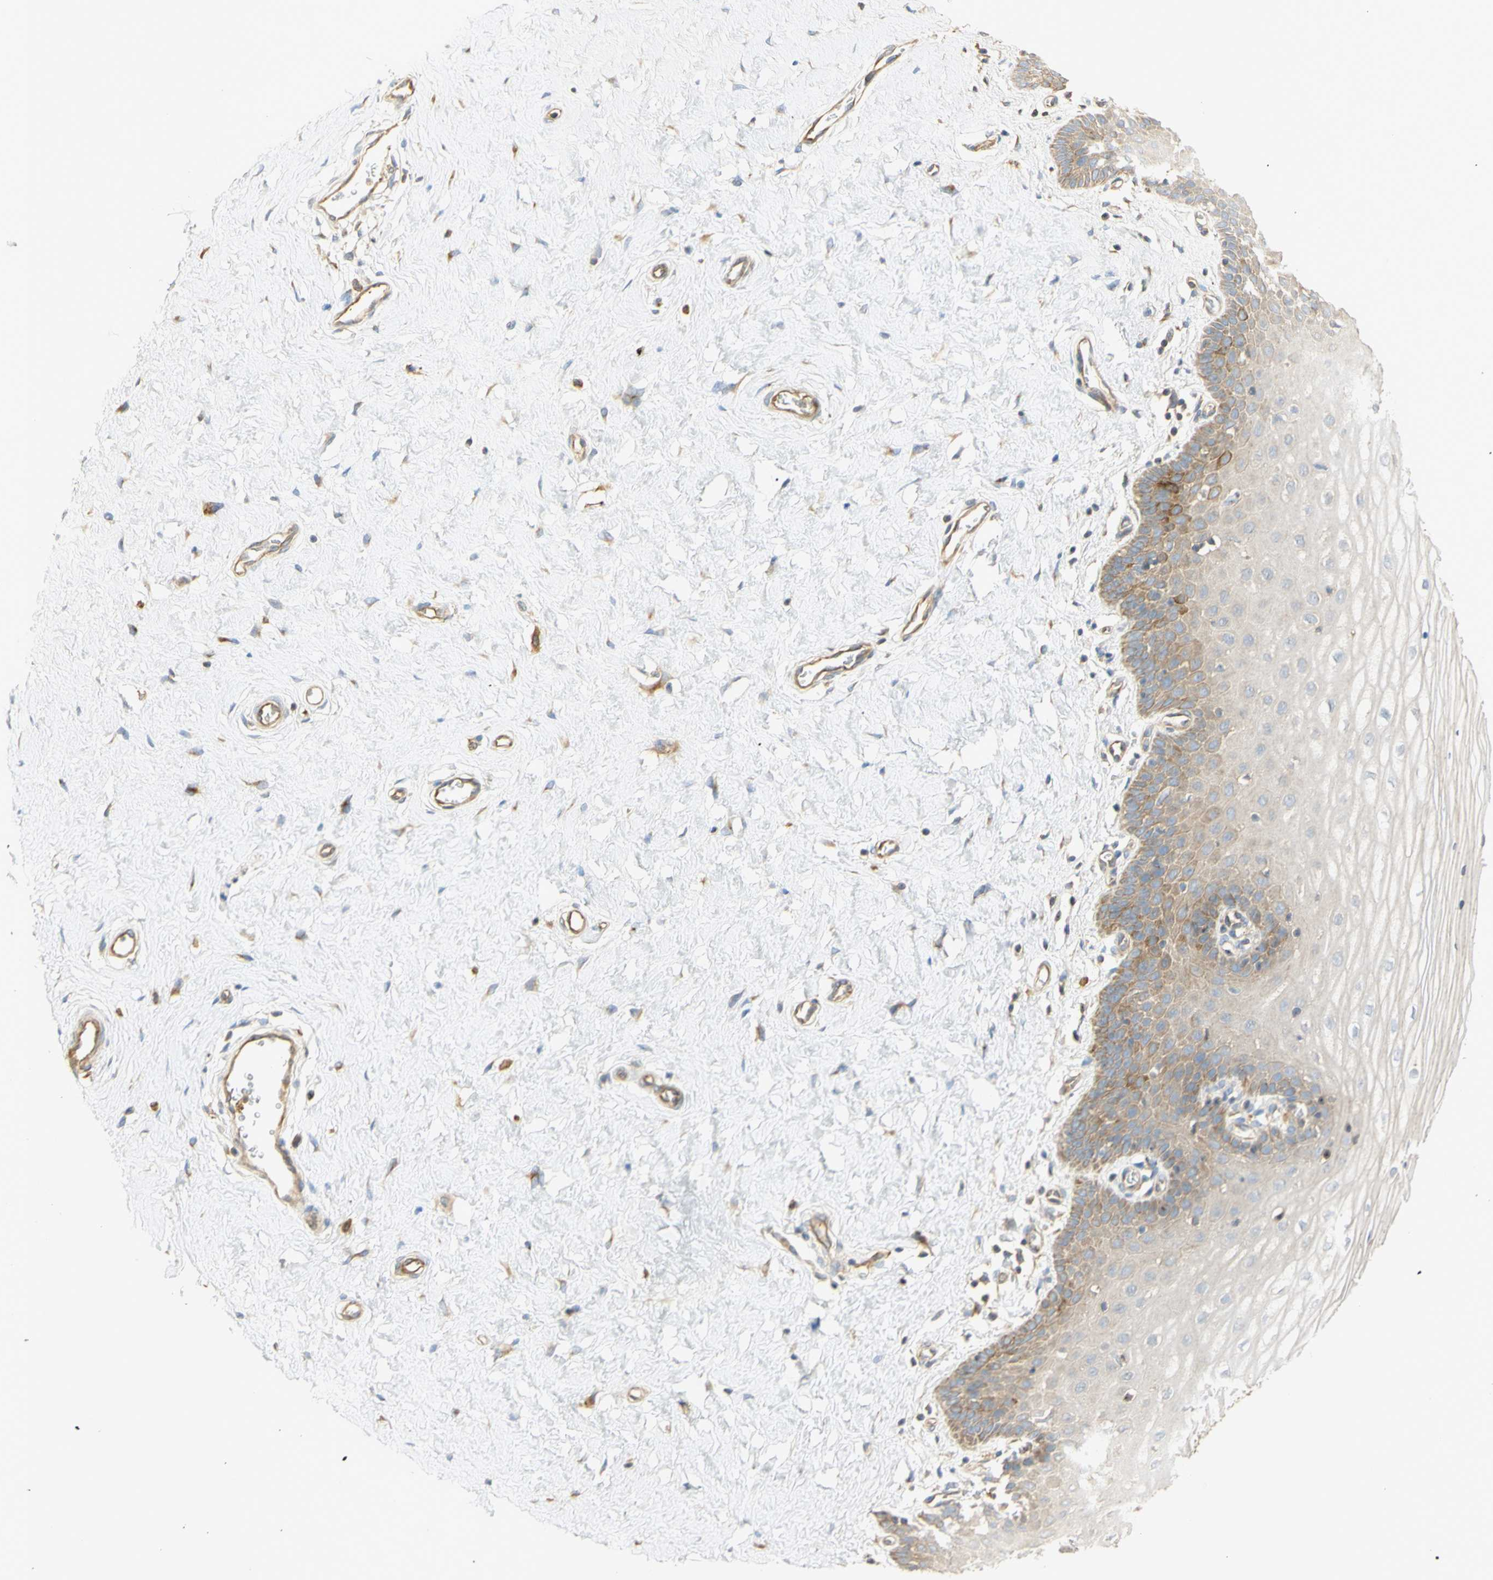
{"staining": {"intensity": "moderate", "quantity": ">75%", "location": "cytoplasmic/membranous"}, "tissue": "cervix", "cell_type": "Glandular cells", "image_type": "normal", "snomed": [{"axis": "morphology", "description": "Normal tissue, NOS"}, {"axis": "topography", "description": "Cervix"}], "caption": "This photomicrograph displays normal cervix stained with IHC to label a protein in brown. The cytoplasmic/membranous of glandular cells show moderate positivity for the protein. Nuclei are counter-stained blue.", "gene": "KCNE4", "patient": {"sex": "female", "age": 55}}